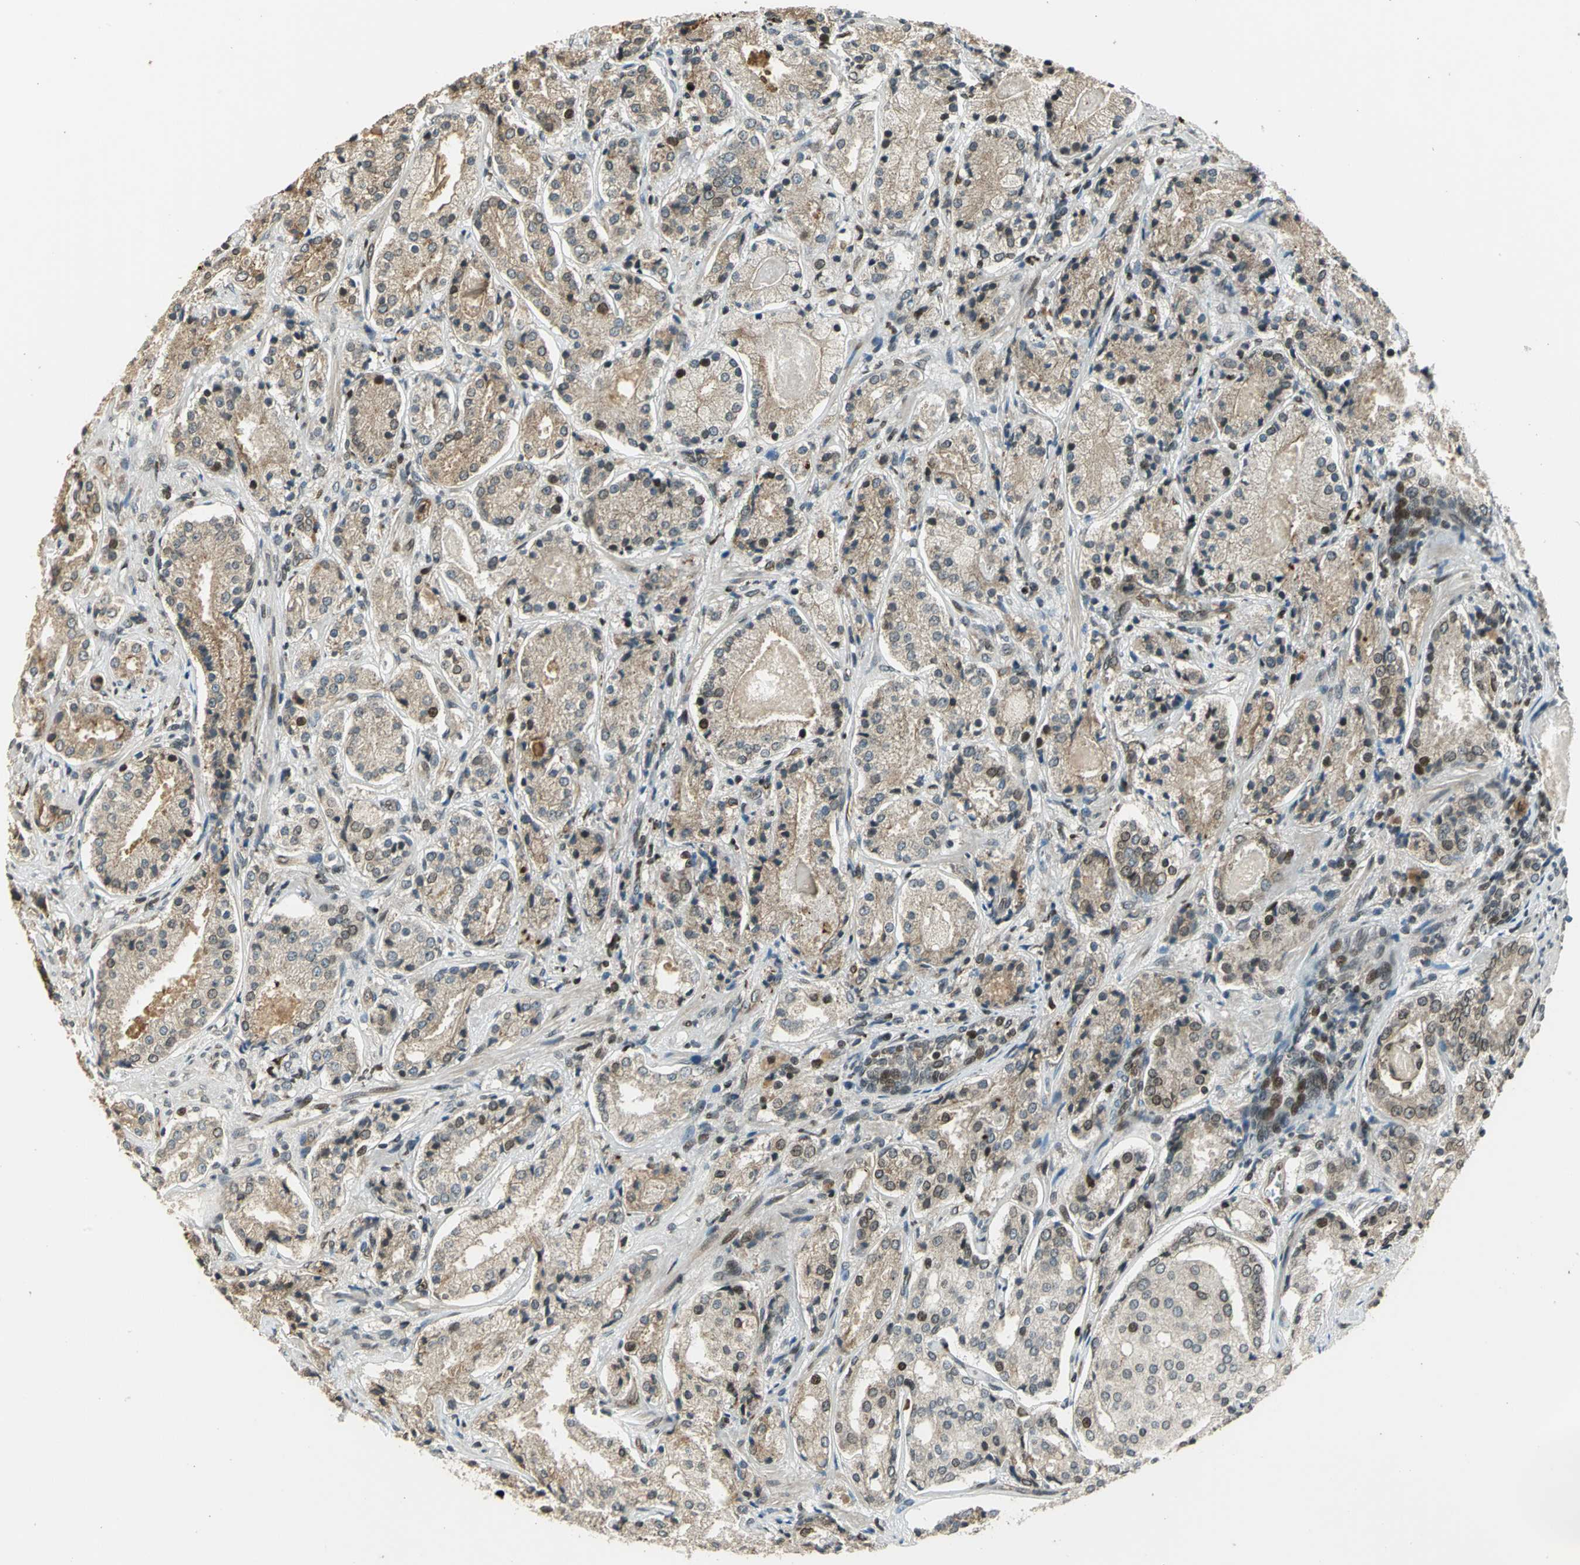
{"staining": {"intensity": "strong", "quantity": "<25%", "location": "cytoplasmic/membranous,nuclear"}, "tissue": "prostate cancer", "cell_type": "Tumor cells", "image_type": "cancer", "snomed": [{"axis": "morphology", "description": "Adenocarcinoma, High grade"}, {"axis": "topography", "description": "Prostate"}], "caption": "Immunohistochemical staining of human prostate adenocarcinoma (high-grade) shows strong cytoplasmic/membranous and nuclear protein staining in approximately <25% of tumor cells.", "gene": "BRIP1", "patient": {"sex": "male", "age": 58}}